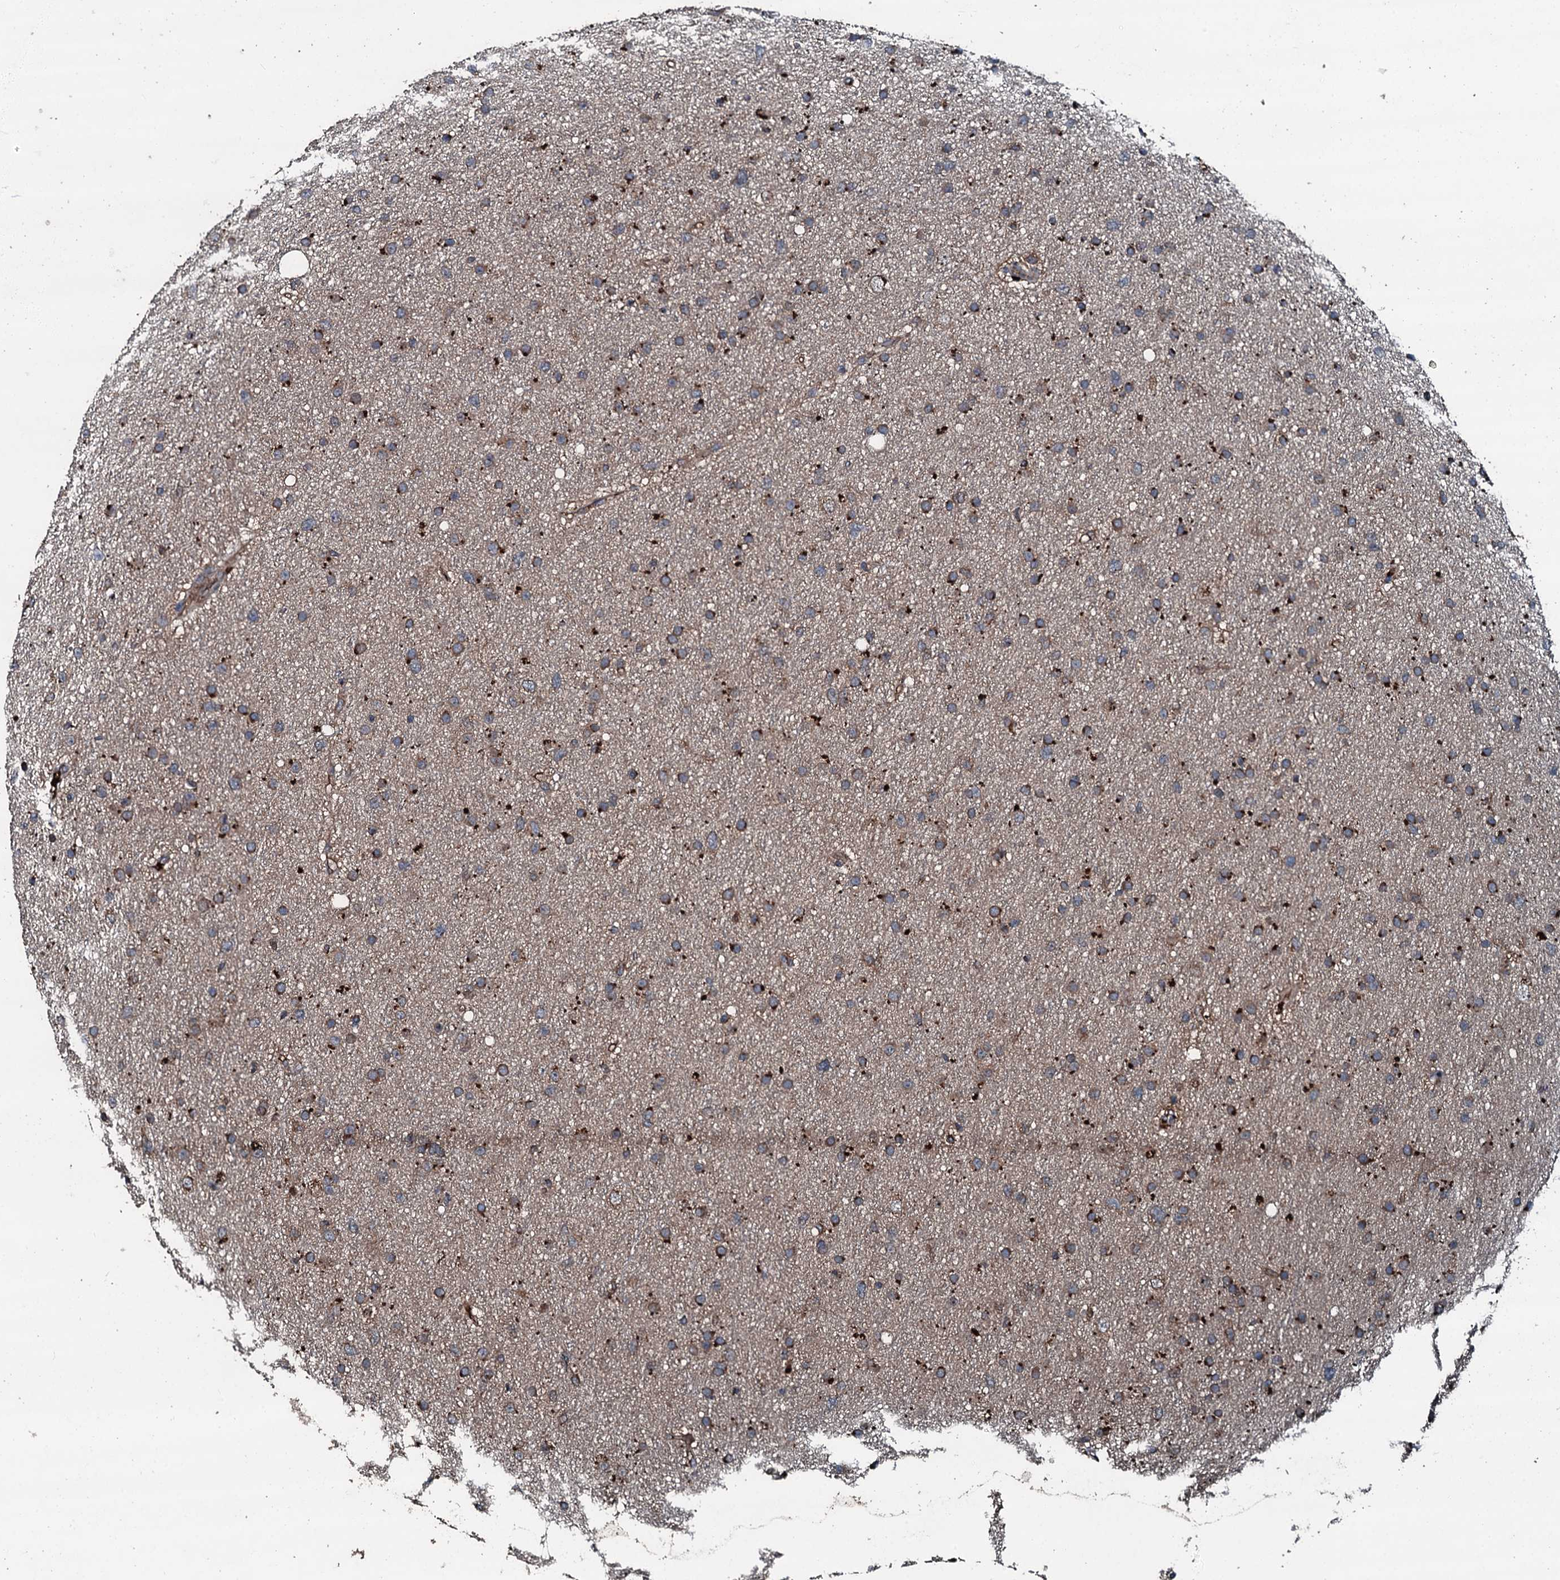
{"staining": {"intensity": "strong", "quantity": "25%-75%", "location": "cytoplasmic/membranous"}, "tissue": "glioma", "cell_type": "Tumor cells", "image_type": "cancer", "snomed": [{"axis": "morphology", "description": "Glioma, malignant, Low grade"}, {"axis": "topography", "description": "Cerebral cortex"}], "caption": "This image reveals immunohistochemistry (IHC) staining of malignant glioma (low-grade), with high strong cytoplasmic/membranous expression in about 25%-75% of tumor cells.", "gene": "AARS1", "patient": {"sex": "female", "age": 39}}